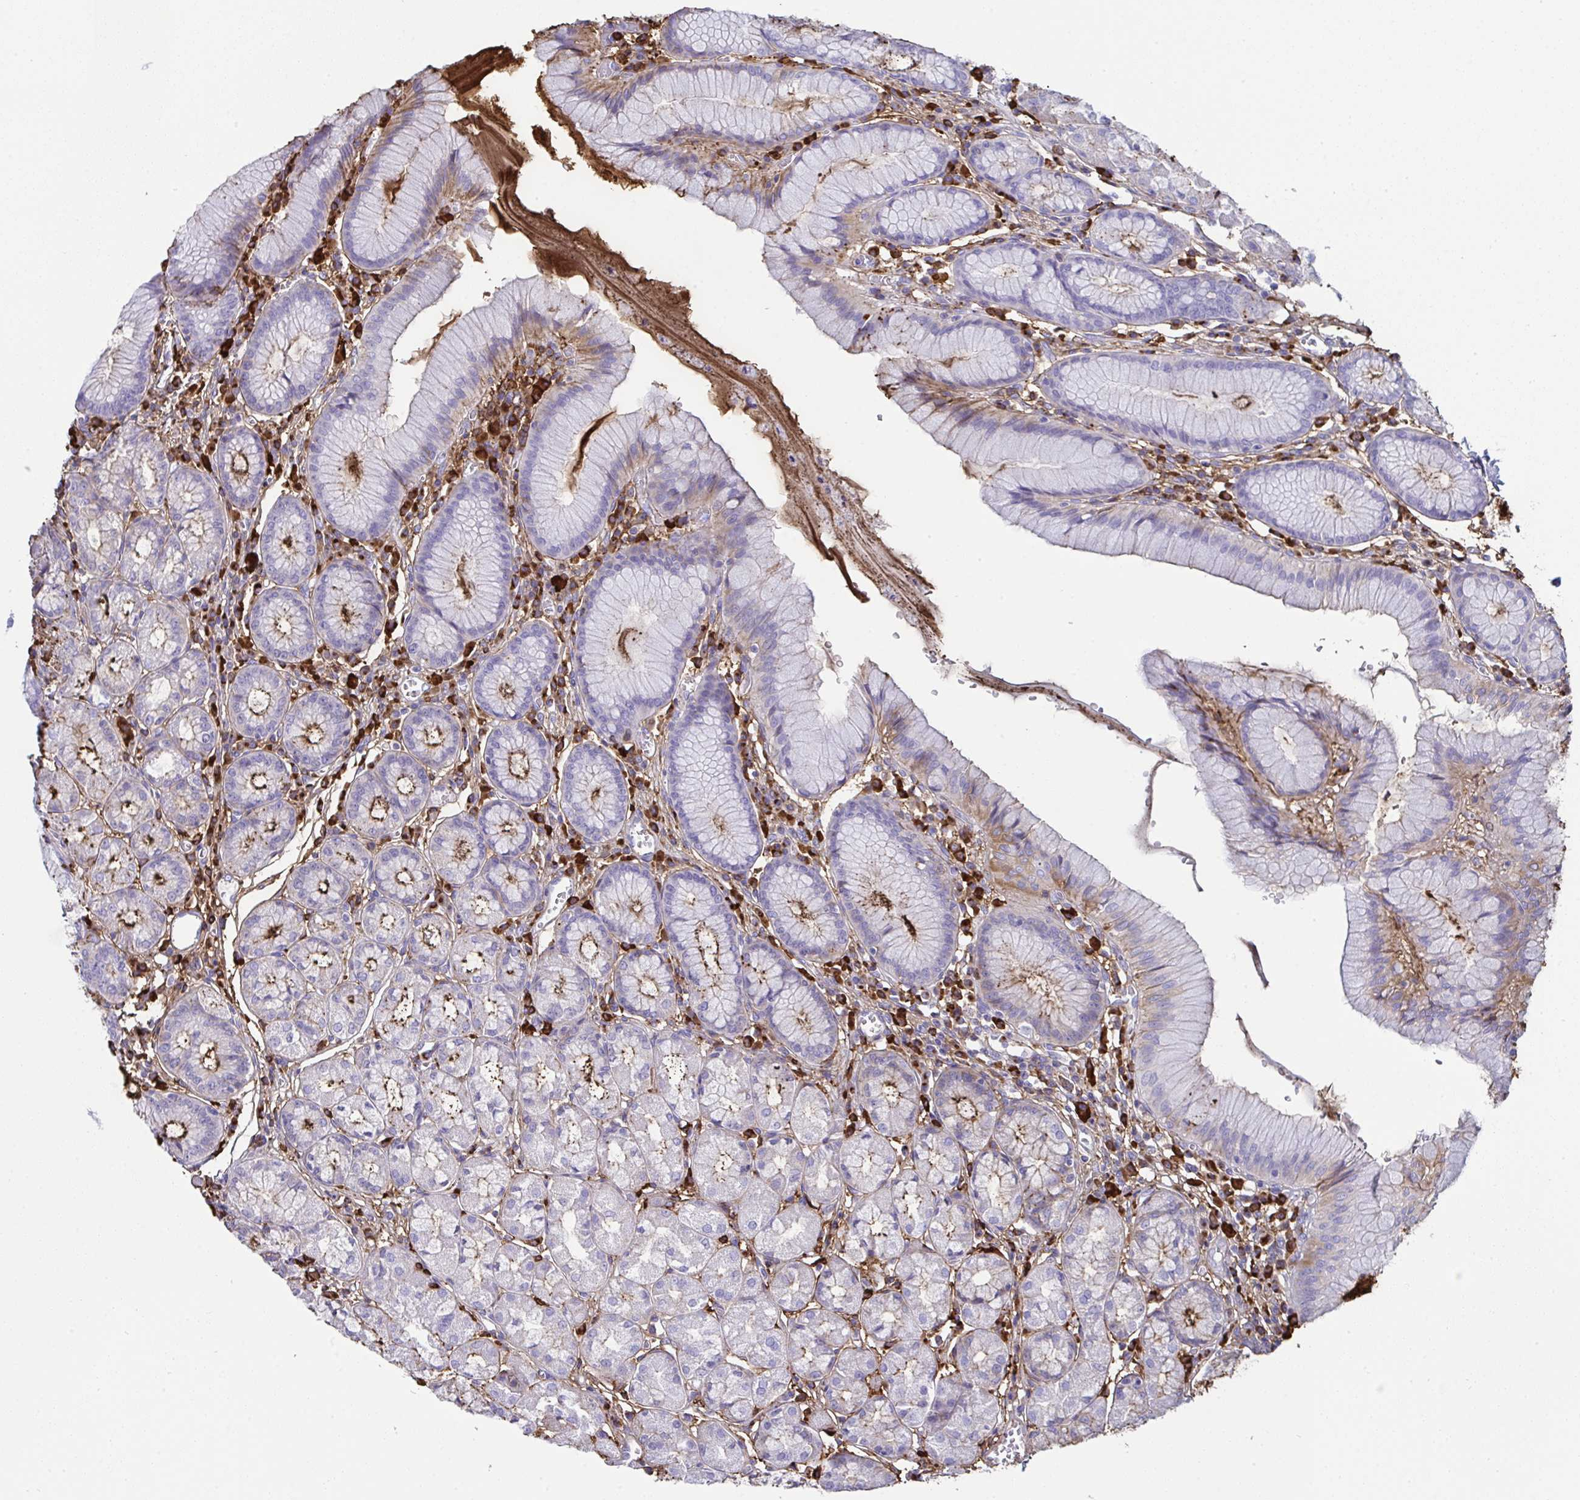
{"staining": {"intensity": "moderate", "quantity": "<25%", "location": "cytoplasmic/membranous"}, "tissue": "stomach", "cell_type": "Glandular cells", "image_type": "normal", "snomed": [{"axis": "morphology", "description": "Normal tissue, NOS"}, {"axis": "topography", "description": "Stomach"}], "caption": "IHC photomicrograph of normal stomach: stomach stained using immunohistochemistry (IHC) exhibits low levels of moderate protein expression localized specifically in the cytoplasmic/membranous of glandular cells, appearing as a cytoplasmic/membranous brown color.", "gene": "JCHAIN", "patient": {"sex": "male", "age": 55}}